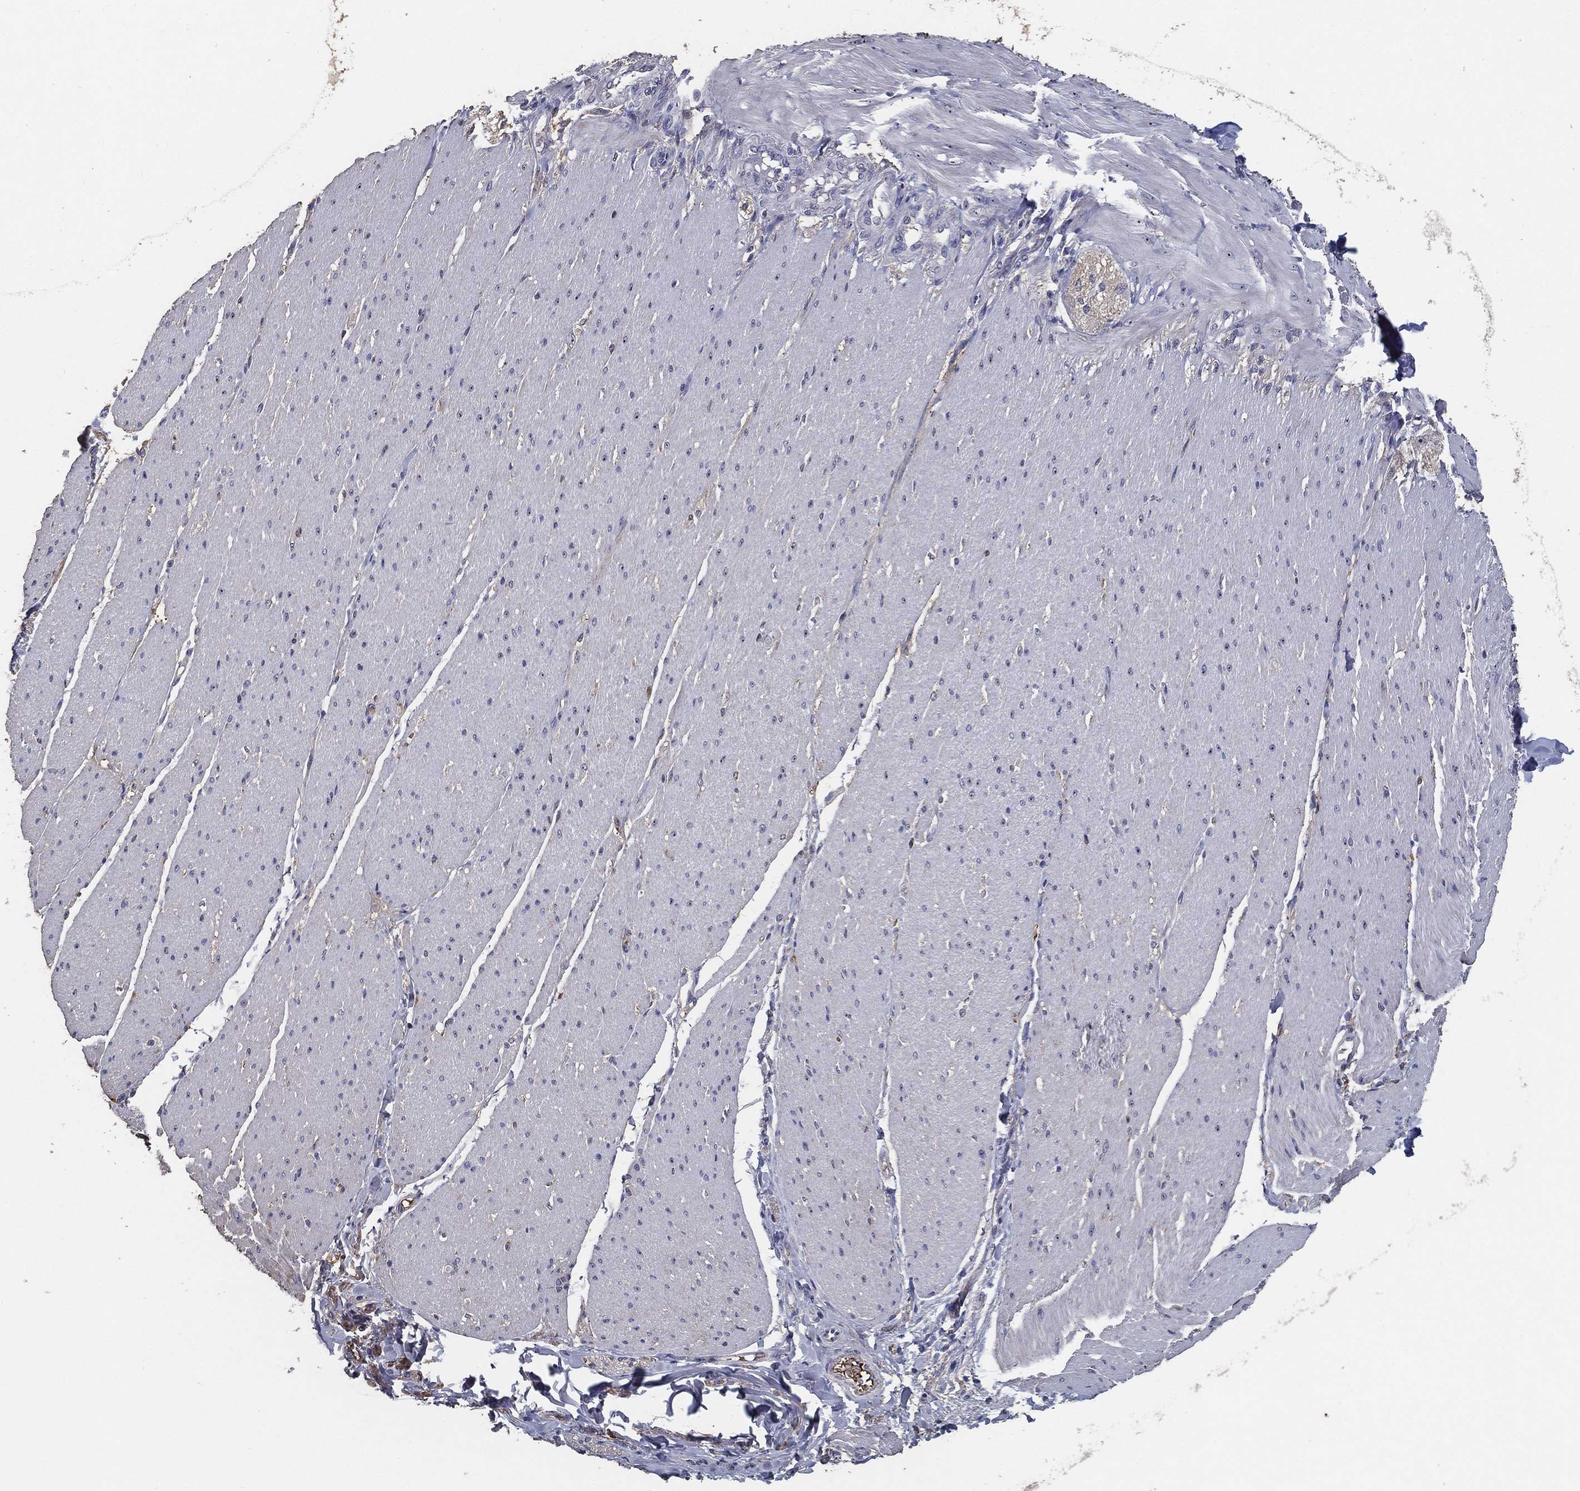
{"staining": {"intensity": "negative", "quantity": "none", "location": "none"}, "tissue": "soft tissue", "cell_type": "Fibroblasts", "image_type": "normal", "snomed": [{"axis": "morphology", "description": "Normal tissue, NOS"}, {"axis": "topography", "description": "Smooth muscle"}, {"axis": "topography", "description": "Duodenum"}, {"axis": "topography", "description": "Peripheral nerve tissue"}], "caption": "A high-resolution image shows IHC staining of unremarkable soft tissue, which displays no significant expression in fibroblasts.", "gene": "EFNA1", "patient": {"sex": "female", "age": 61}}